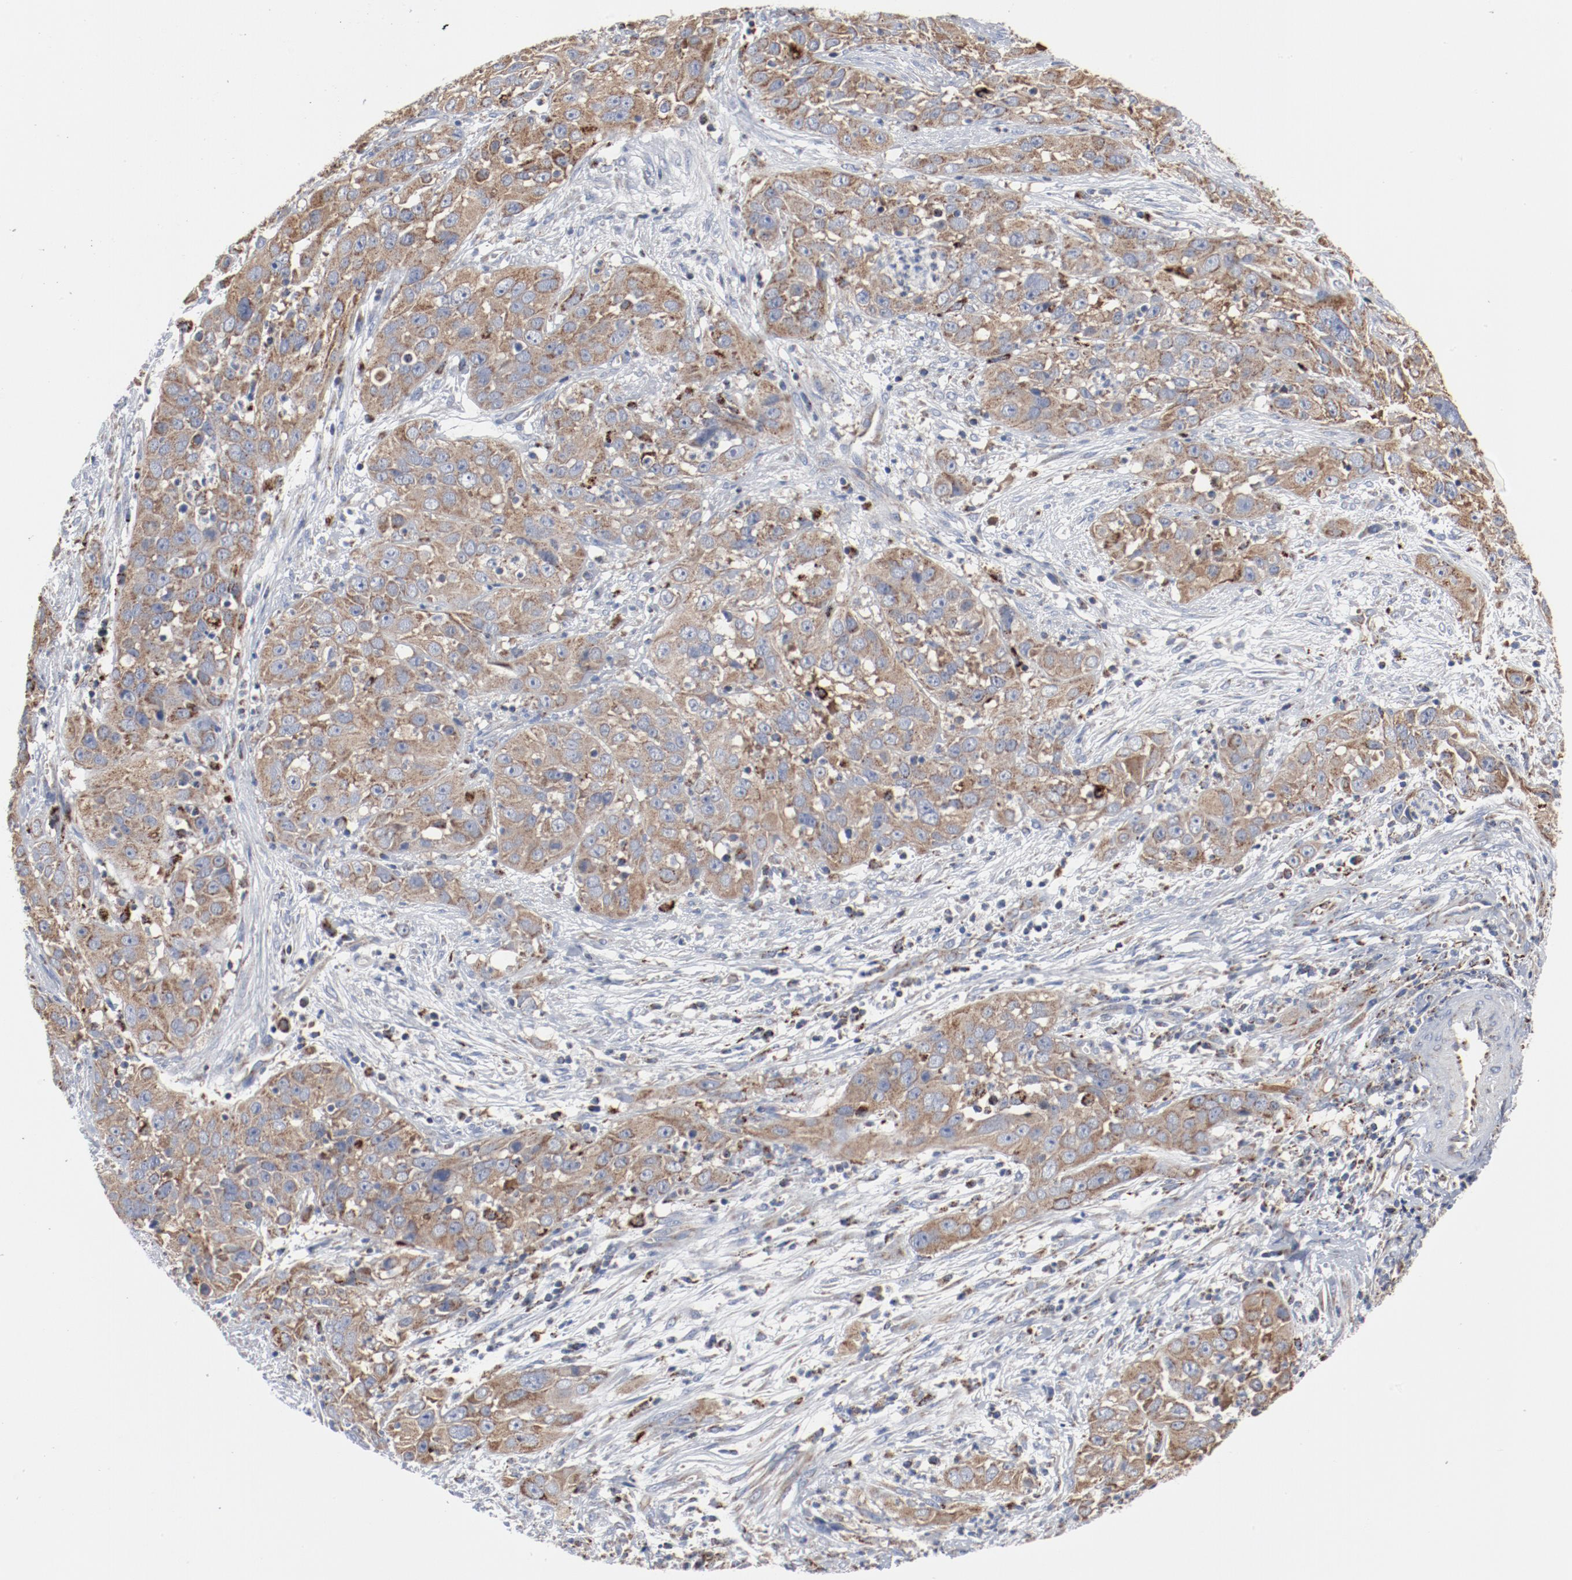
{"staining": {"intensity": "moderate", "quantity": ">75%", "location": "cytoplasmic/membranous"}, "tissue": "cervical cancer", "cell_type": "Tumor cells", "image_type": "cancer", "snomed": [{"axis": "morphology", "description": "Squamous cell carcinoma, NOS"}, {"axis": "topography", "description": "Cervix"}], "caption": "A brown stain labels moderate cytoplasmic/membranous positivity of a protein in human cervical squamous cell carcinoma tumor cells. (DAB IHC with brightfield microscopy, high magnification).", "gene": "SETD3", "patient": {"sex": "female", "age": 32}}